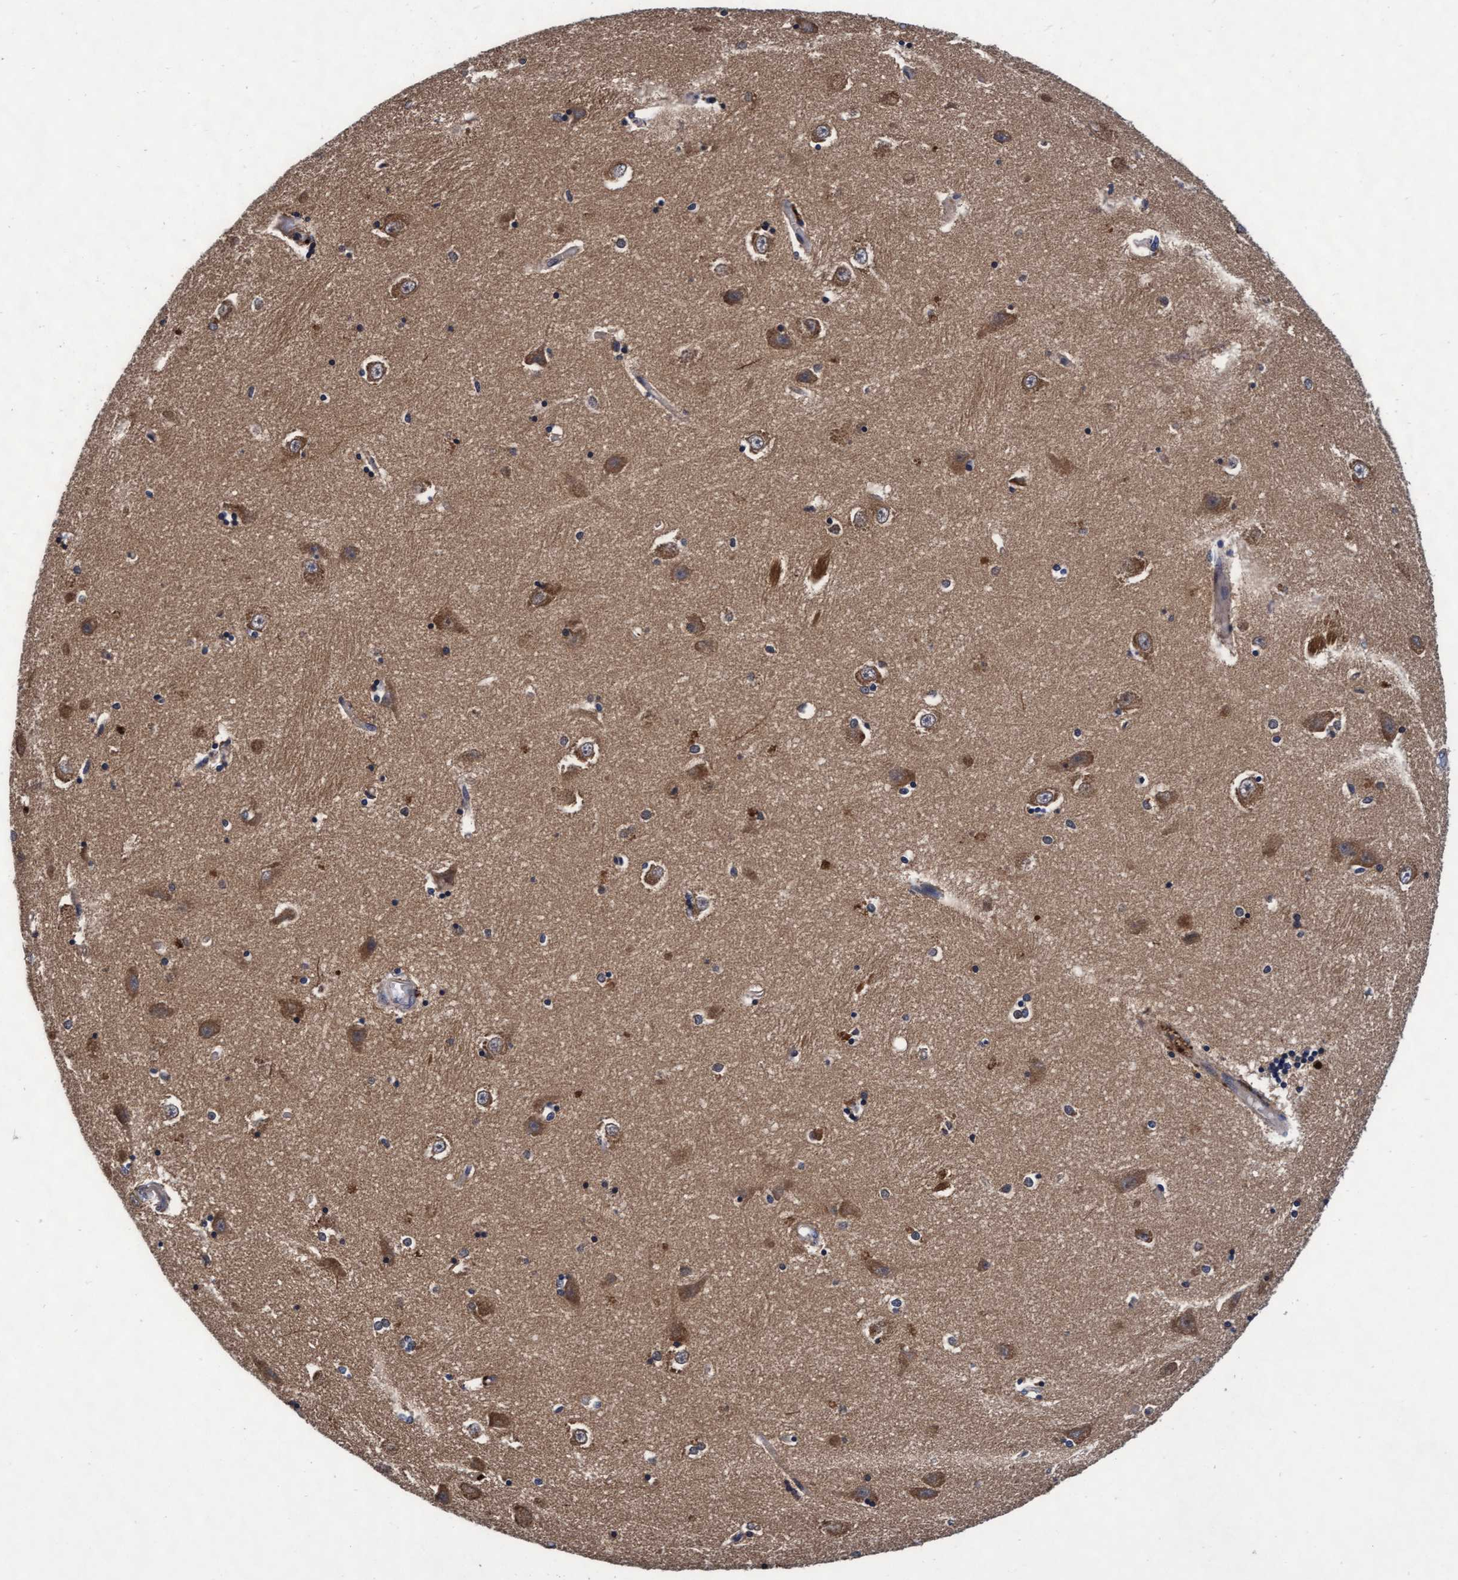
{"staining": {"intensity": "moderate", "quantity": "<25%", "location": "cytoplasmic/membranous"}, "tissue": "hippocampus", "cell_type": "Glial cells", "image_type": "normal", "snomed": [{"axis": "morphology", "description": "Normal tissue, NOS"}, {"axis": "topography", "description": "Hippocampus"}], "caption": "Immunohistochemical staining of normal hippocampus shows <25% levels of moderate cytoplasmic/membranous protein positivity in approximately <25% of glial cells.", "gene": "EFCAB13", "patient": {"sex": "male", "age": 45}}